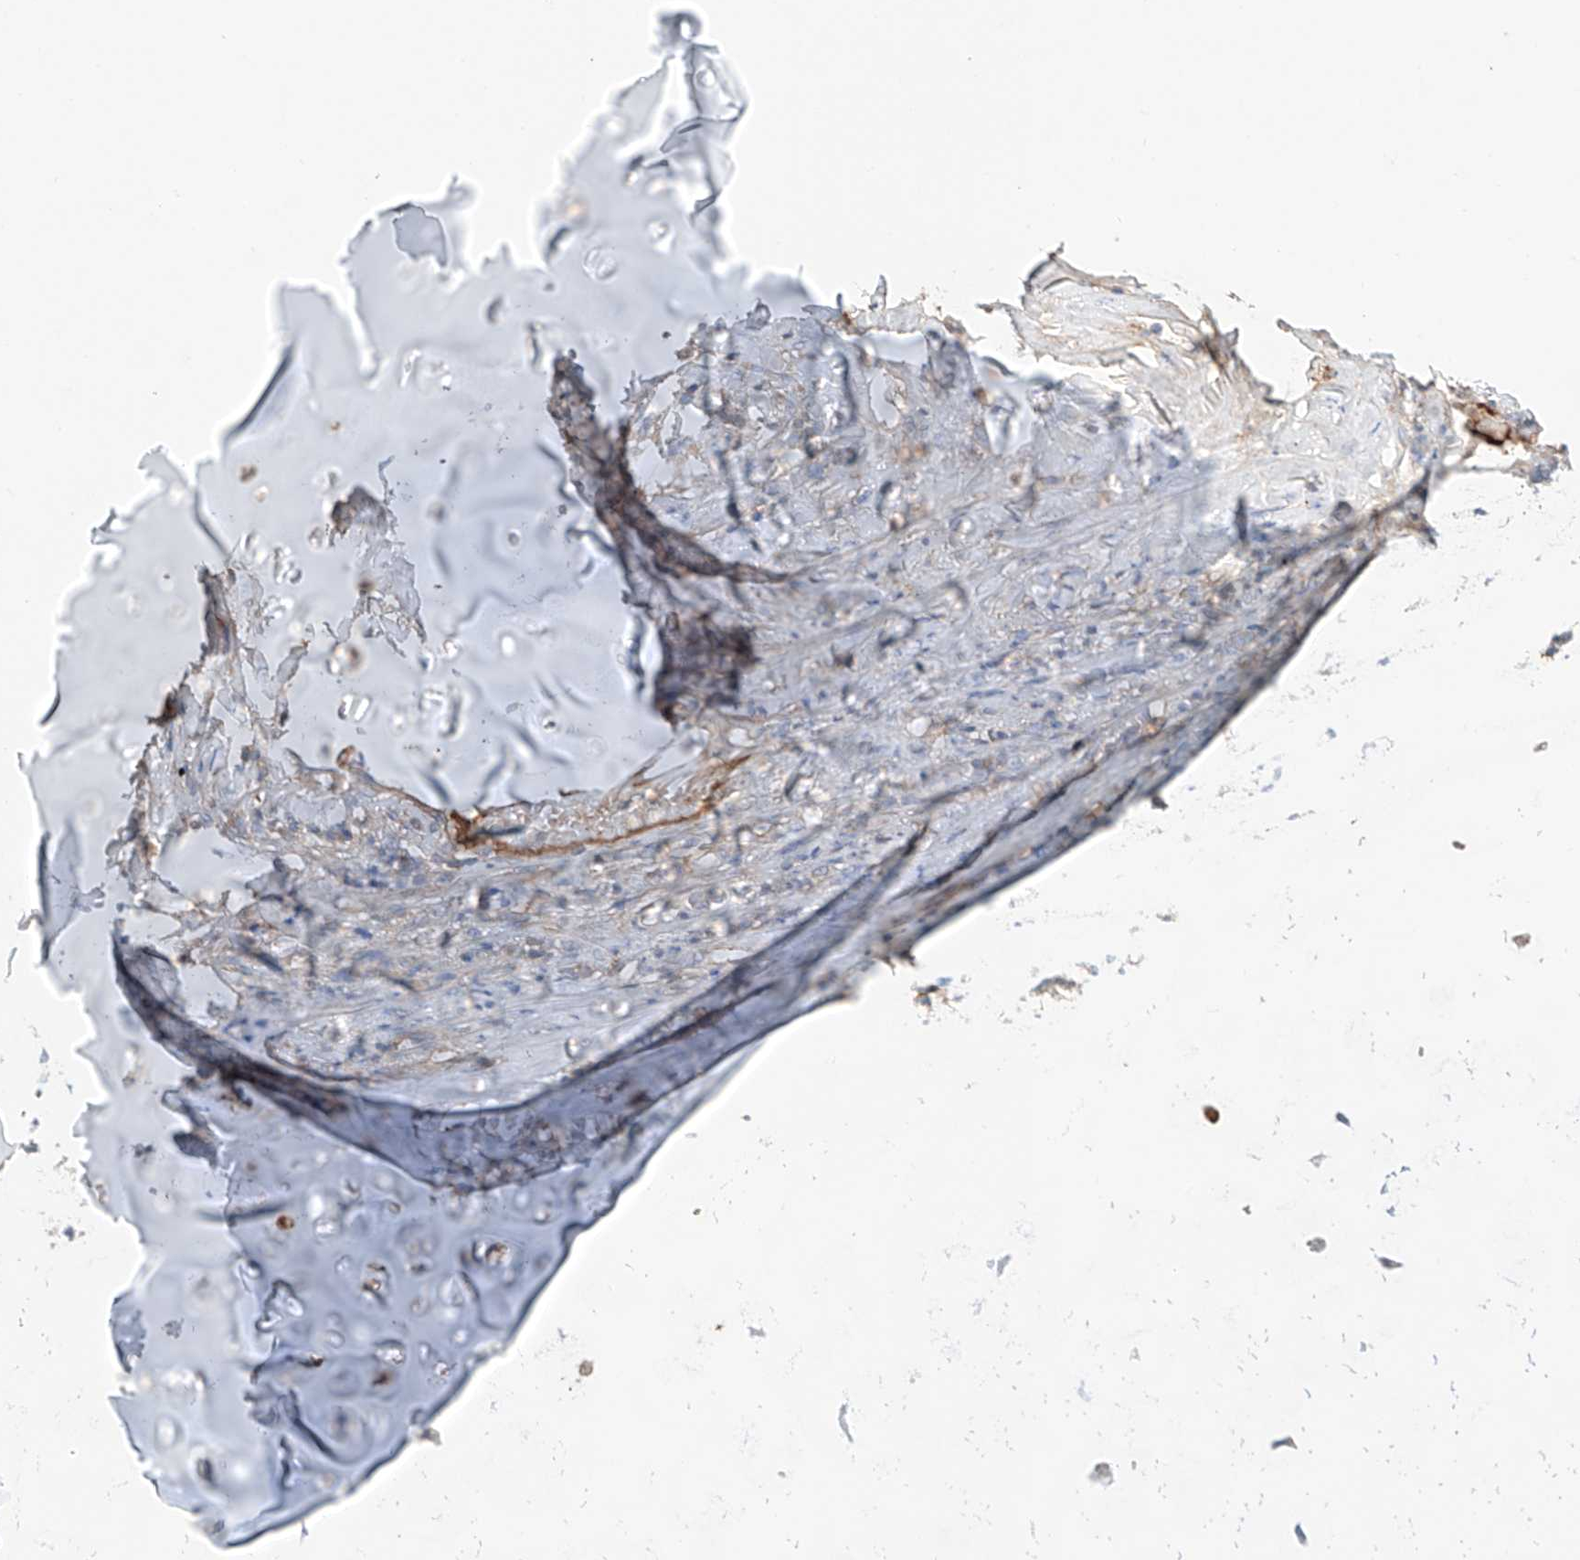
{"staining": {"intensity": "weak", "quantity": "25%-75%", "location": "cytoplasmic/membranous"}, "tissue": "adipose tissue", "cell_type": "Adipocytes", "image_type": "normal", "snomed": [{"axis": "morphology", "description": "Normal tissue, NOS"}, {"axis": "morphology", "description": "Basal cell carcinoma"}, {"axis": "topography", "description": "Cartilage tissue"}, {"axis": "topography", "description": "Nasopharynx"}, {"axis": "topography", "description": "Oral tissue"}], "caption": "Adipocytes exhibit low levels of weak cytoplasmic/membranous staining in approximately 25%-75% of cells in benign human adipose tissue.", "gene": "PGGT1B", "patient": {"sex": "female", "age": 77}}